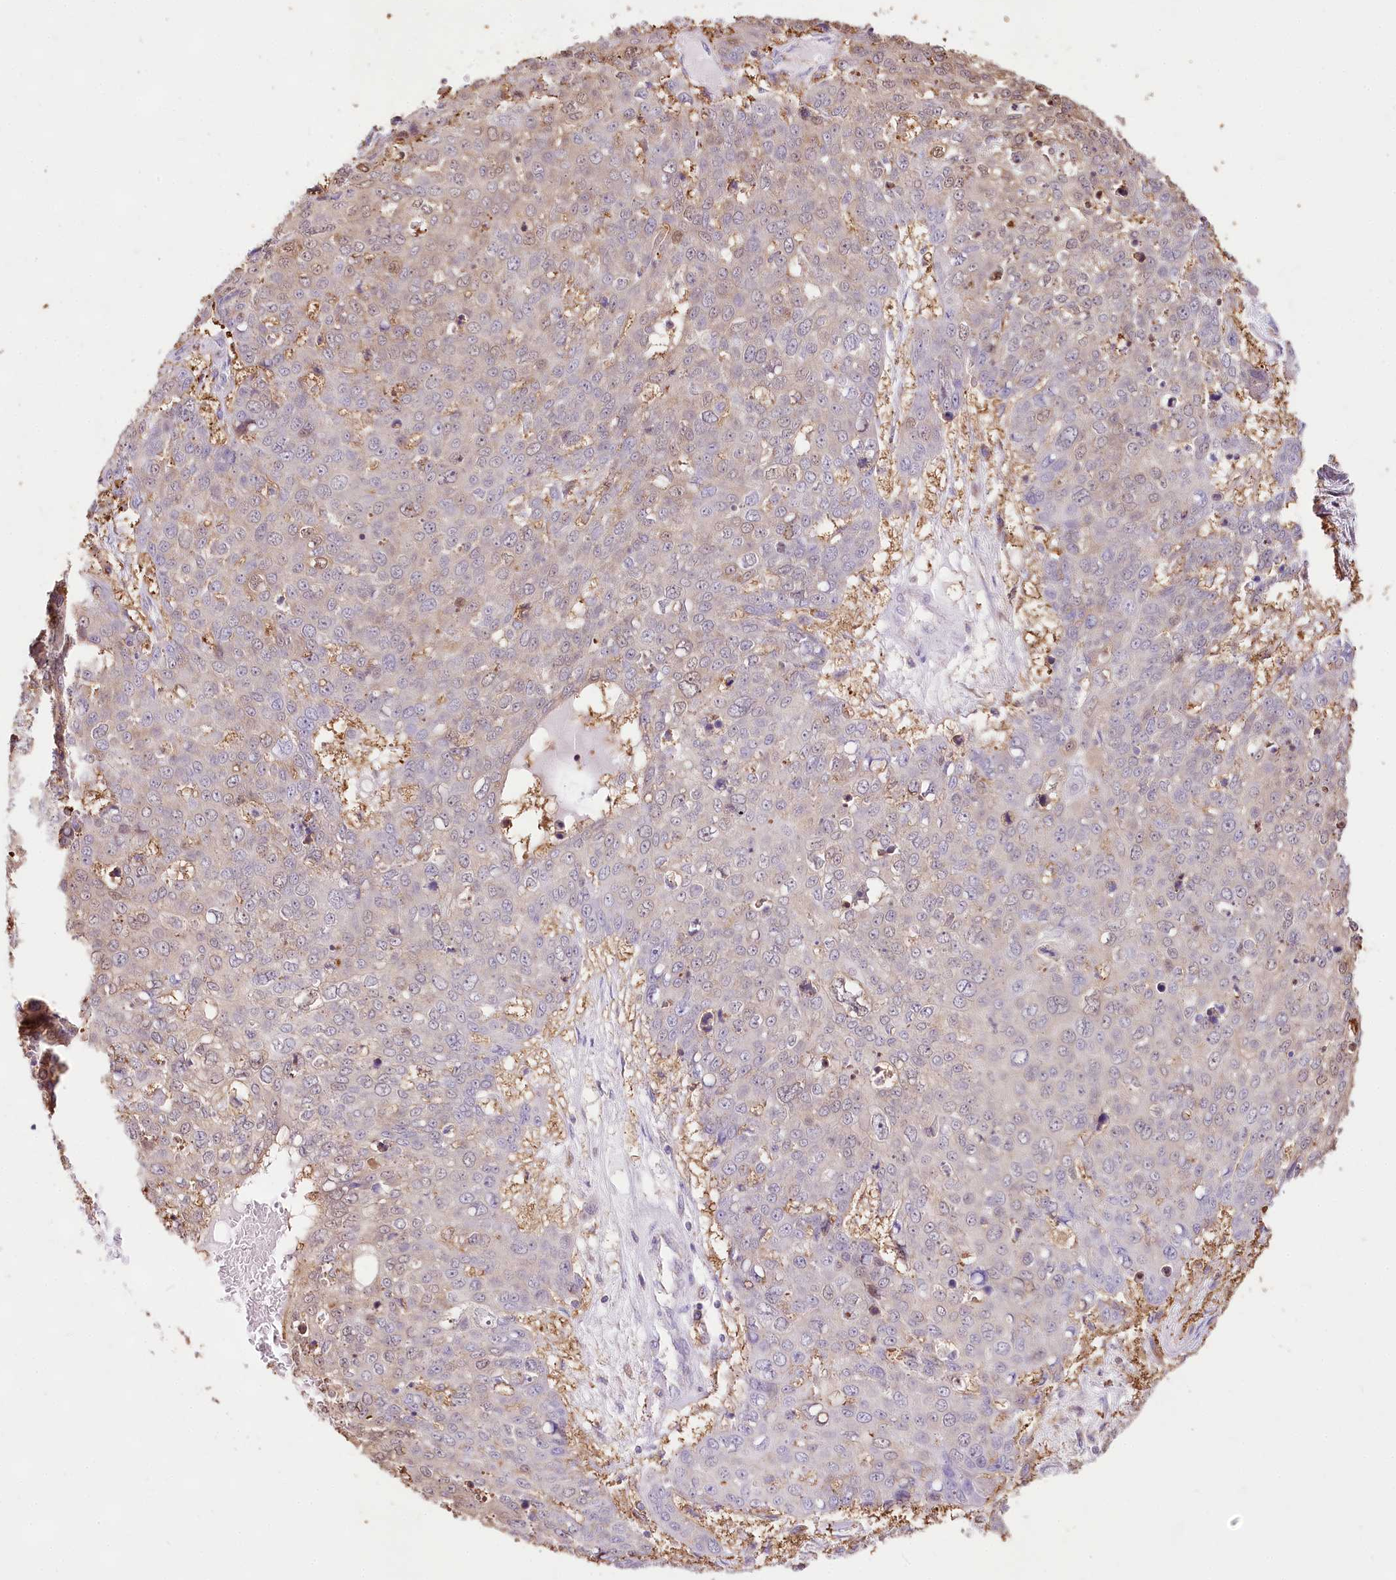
{"staining": {"intensity": "weak", "quantity": "<25%", "location": "cytoplasmic/membranous"}, "tissue": "skin cancer", "cell_type": "Tumor cells", "image_type": "cancer", "snomed": [{"axis": "morphology", "description": "Squamous cell carcinoma, NOS"}, {"axis": "topography", "description": "Skin"}], "caption": "Tumor cells show no significant expression in skin squamous cell carcinoma. The staining was performed using DAB (3,3'-diaminobenzidine) to visualize the protein expression in brown, while the nuclei were stained in blue with hematoxylin (Magnification: 20x).", "gene": "TASOR2", "patient": {"sex": "male", "age": 71}}